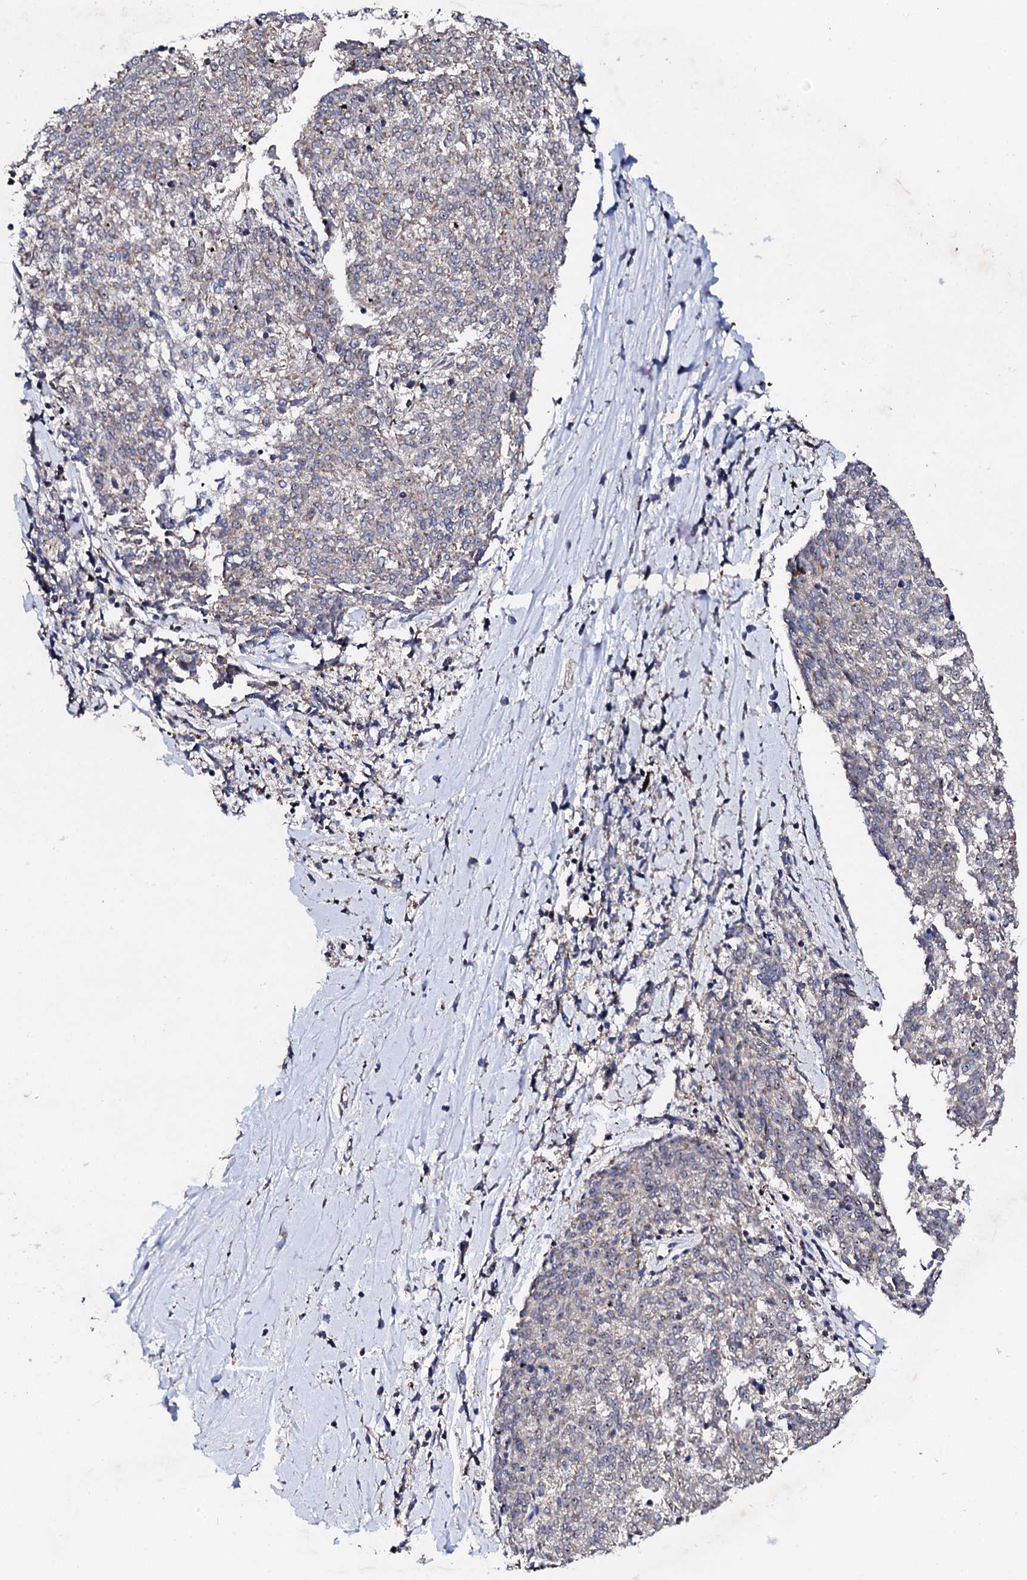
{"staining": {"intensity": "negative", "quantity": "none", "location": "none"}, "tissue": "melanoma", "cell_type": "Tumor cells", "image_type": "cancer", "snomed": [{"axis": "morphology", "description": "Malignant melanoma, NOS"}, {"axis": "topography", "description": "Skin"}], "caption": "Immunohistochemical staining of human melanoma exhibits no significant expression in tumor cells.", "gene": "GTPBP4", "patient": {"sex": "female", "age": 72}}